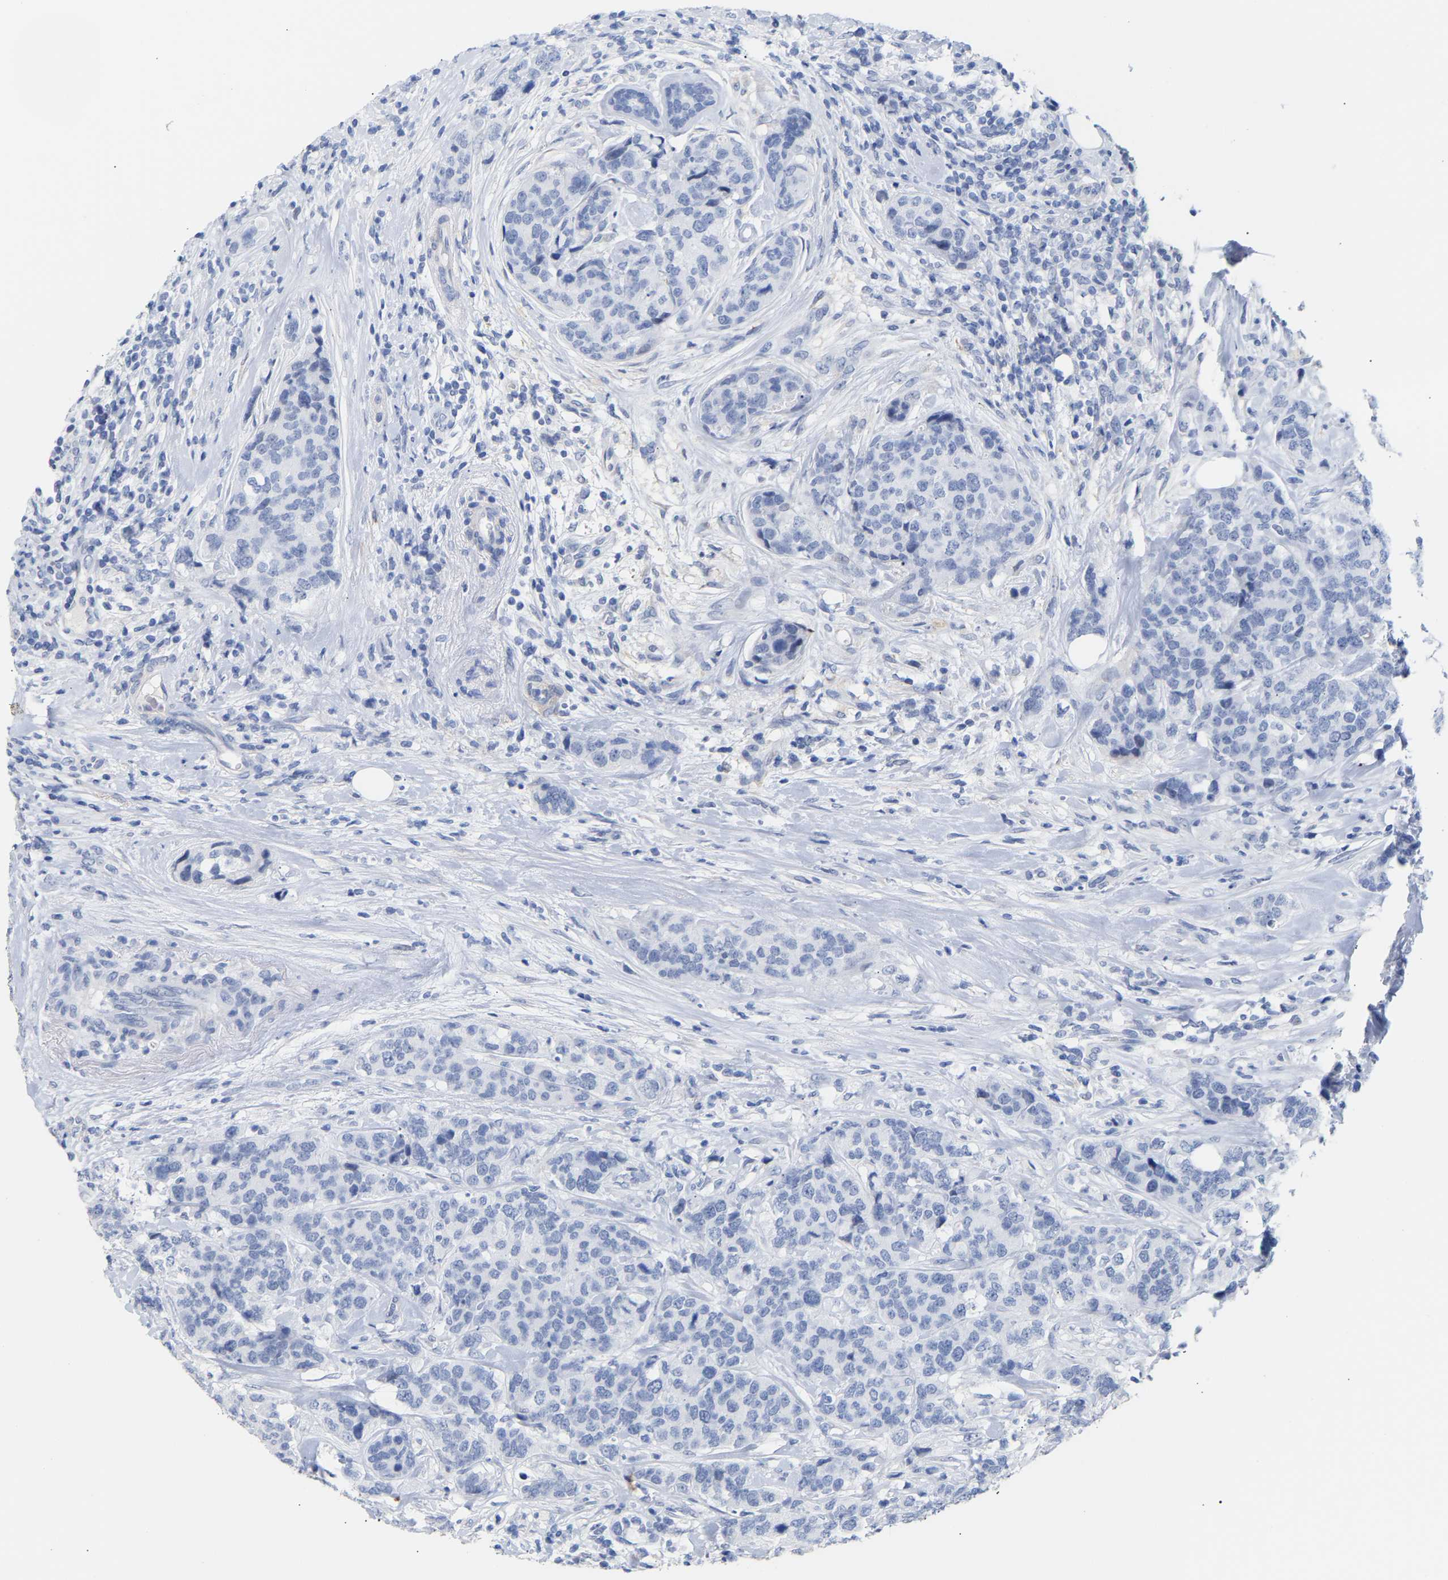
{"staining": {"intensity": "negative", "quantity": "none", "location": "none"}, "tissue": "breast cancer", "cell_type": "Tumor cells", "image_type": "cancer", "snomed": [{"axis": "morphology", "description": "Lobular carcinoma"}, {"axis": "topography", "description": "Breast"}], "caption": "A micrograph of human breast cancer is negative for staining in tumor cells.", "gene": "AMPH", "patient": {"sex": "female", "age": 59}}